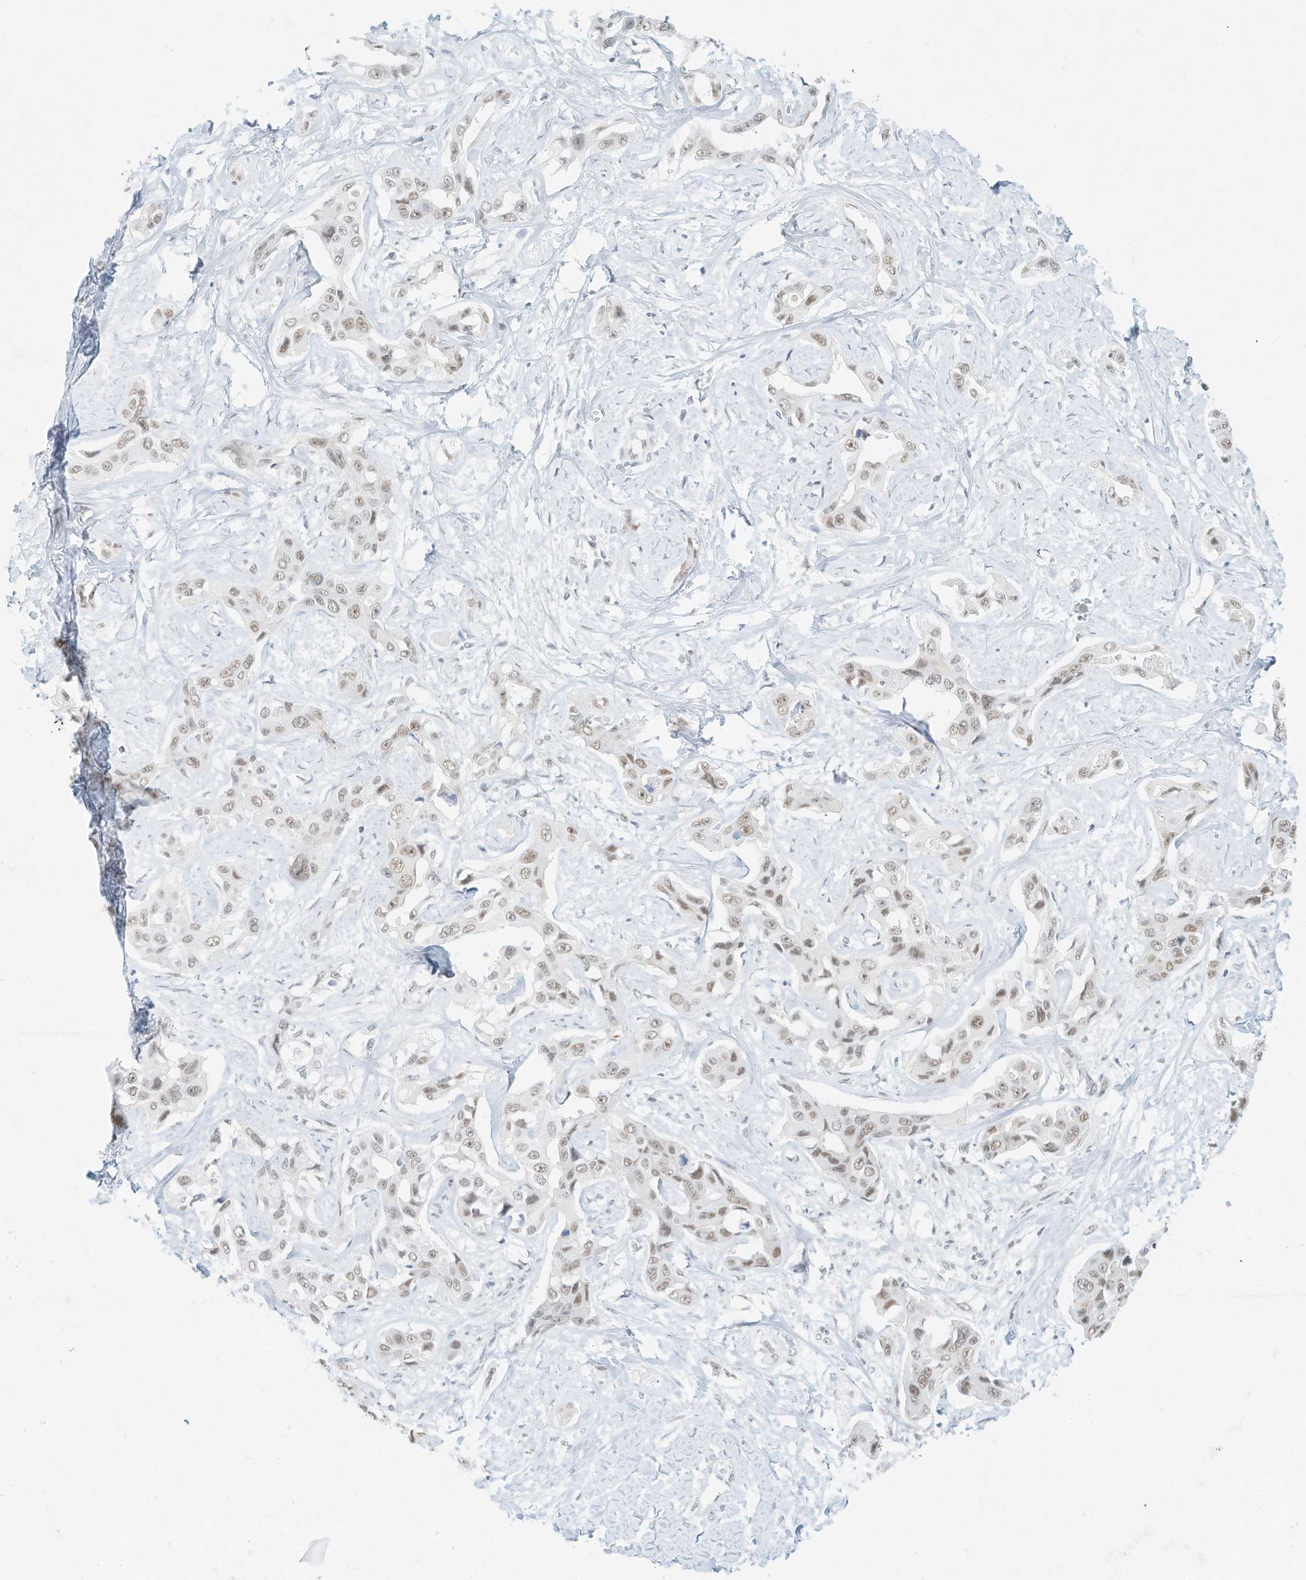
{"staining": {"intensity": "weak", "quantity": "25%-75%", "location": "nuclear"}, "tissue": "liver cancer", "cell_type": "Tumor cells", "image_type": "cancer", "snomed": [{"axis": "morphology", "description": "Cholangiocarcinoma"}, {"axis": "topography", "description": "Liver"}], "caption": "Liver cholangiocarcinoma stained with DAB immunohistochemistry shows low levels of weak nuclear positivity in approximately 25%-75% of tumor cells. (DAB IHC, brown staining for protein, blue staining for nuclei).", "gene": "PGC", "patient": {"sex": "male", "age": 59}}